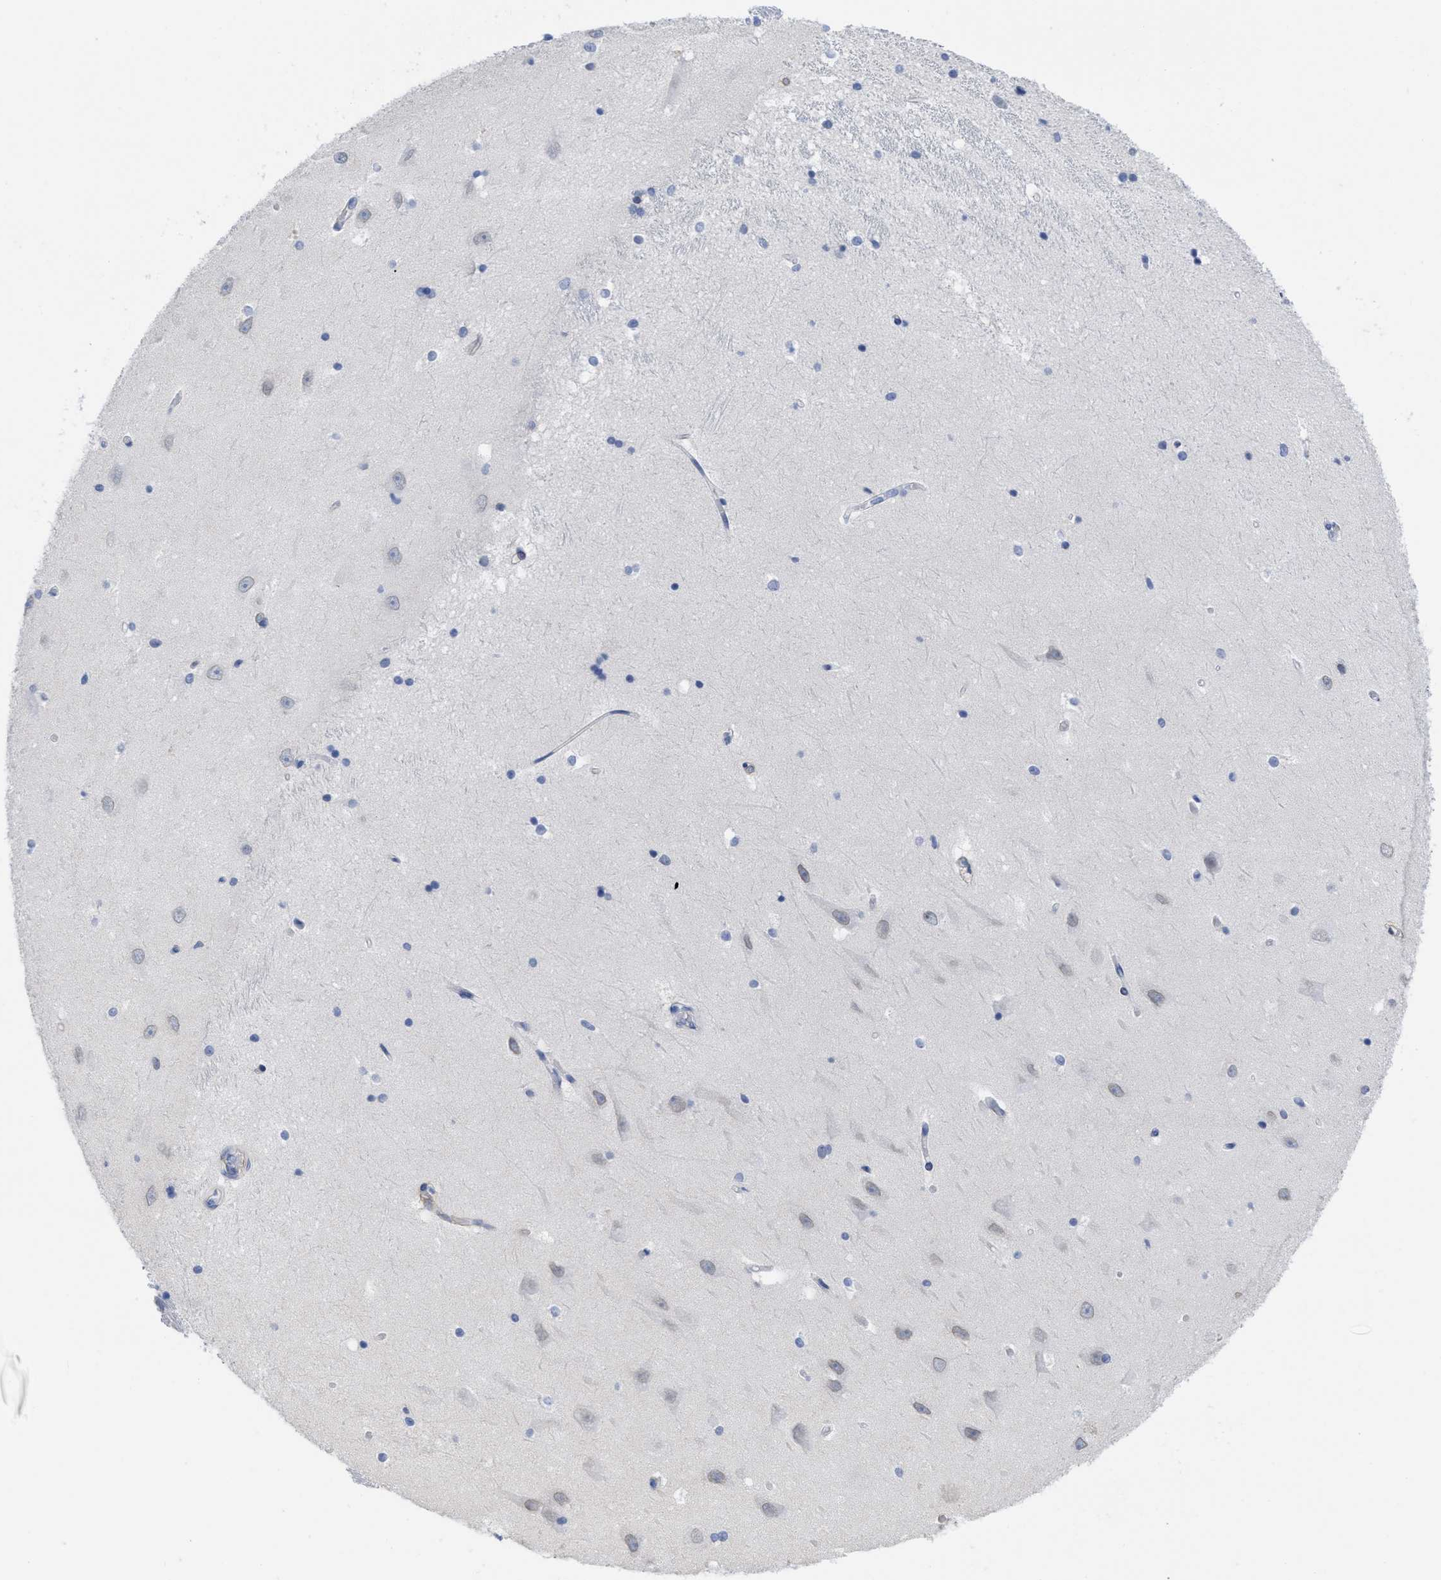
{"staining": {"intensity": "negative", "quantity": "none", "location": "none"}, "tissue": "hippocampus", "cell_type": "Glial cells", "image_type": "normal", "snomed": [{"axis": "morphology", "description": "Normal tissue, NOS"}, {"axis": "topography", "description": "Hippocampus"}], "caption": "Immunohistochemistry (IHC) of unremarkable hippocampus displays no staining in glial cells.", "gene": "ACKR1", "patient": {"sex": "male", "age": 45}}